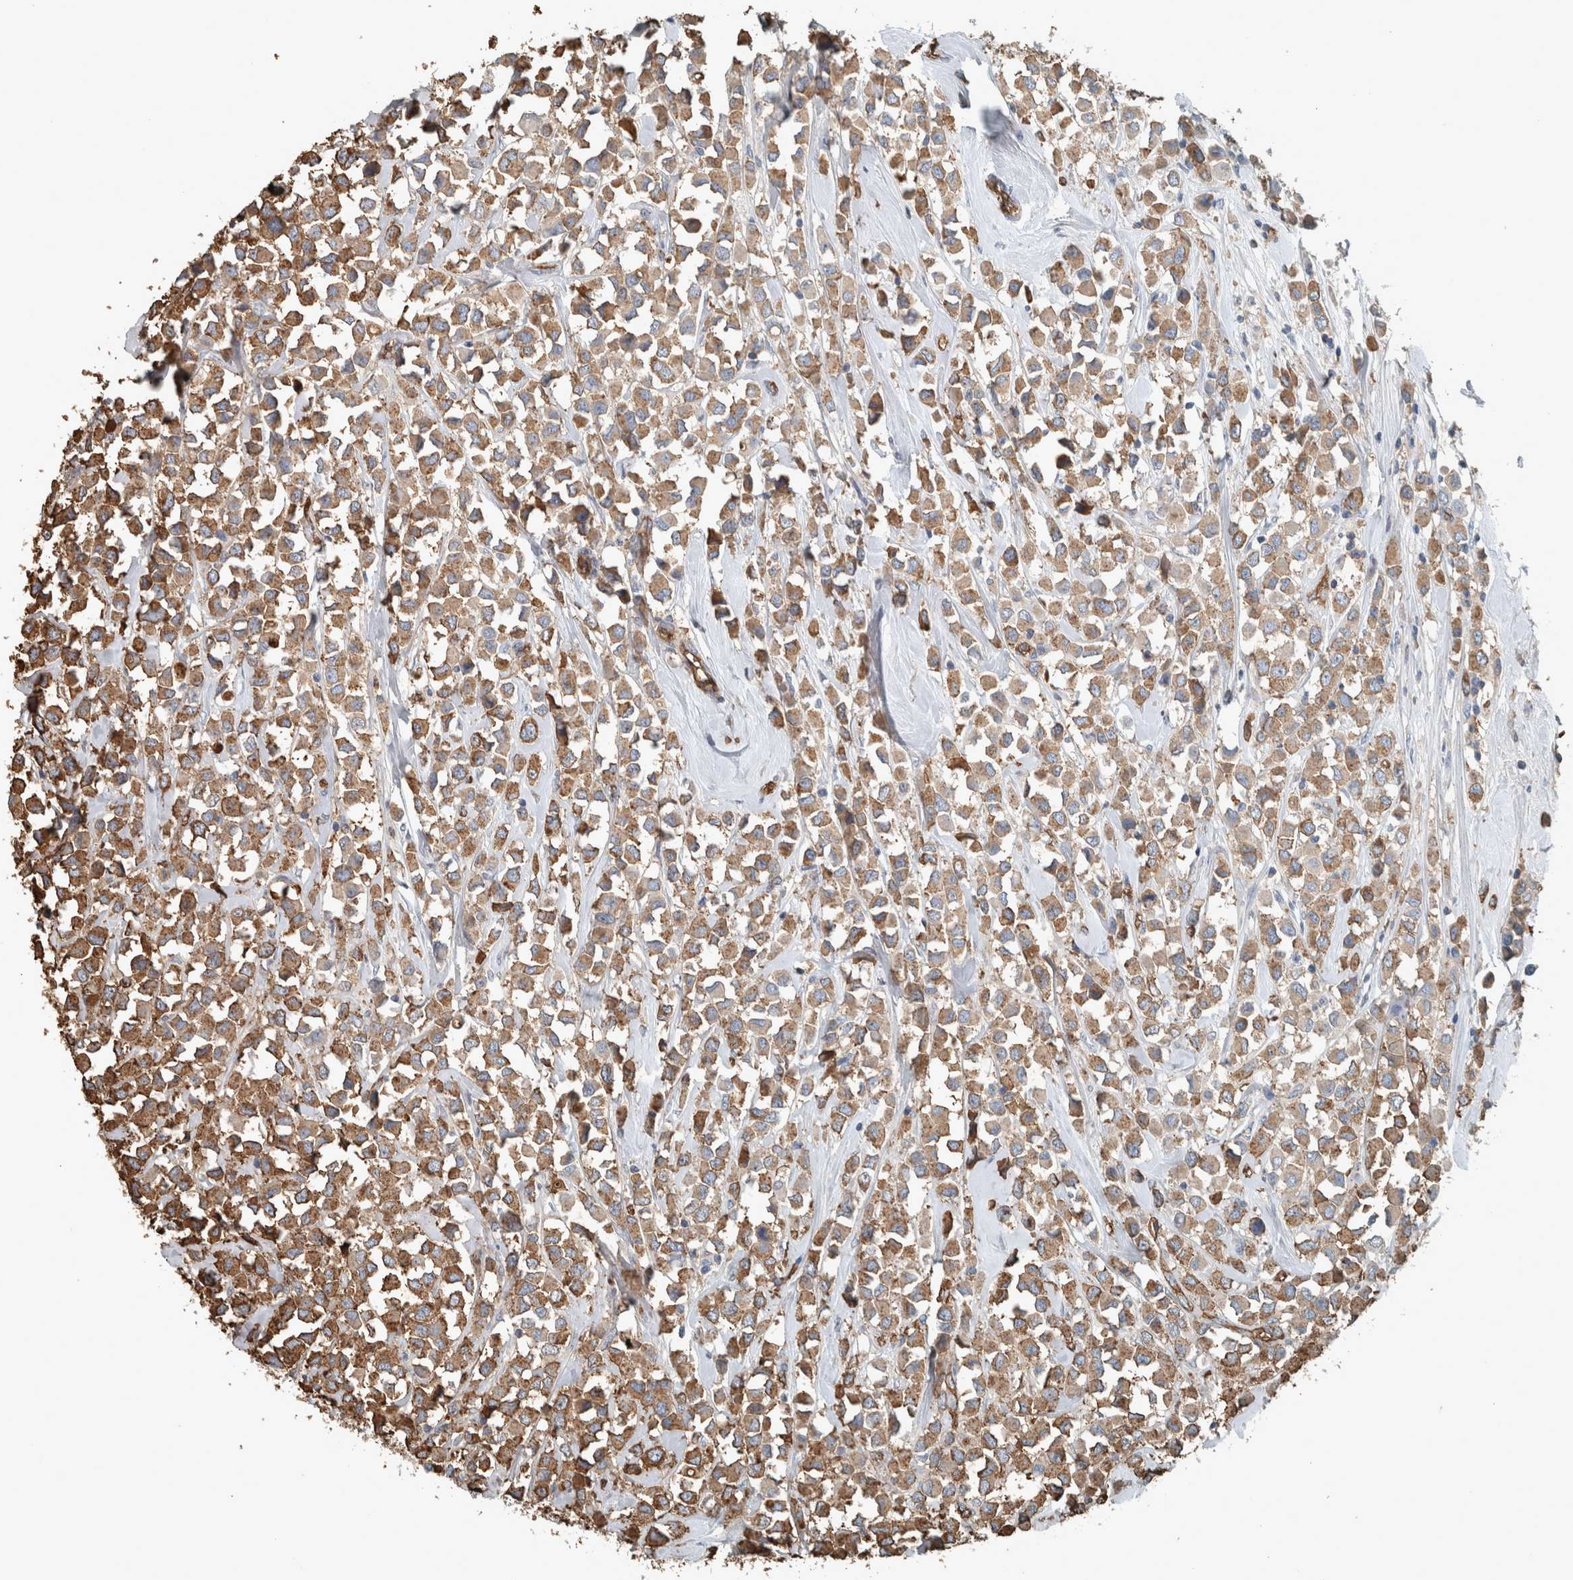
{"staining": {"intensity": "moderate", "quantity": ">75%", "location": "cytoplasmic/membranous"}, "tissue": "breast cancer", "cell_type": "Tumor cells", "image_type": "cancer", "snomed": [{"axis": "morphology", "description": "Duct carcinoma"}, {"axis": "topography", "description": "Breast"}], "caption": "IHC of human breast invasive ductal carcinoma displays medium levels of moderate cytoplasmic/membranous expression in approximately >75% of tumor cells. The staining was performed using DAB (3,3'-diaminobenzidine) to visualize the protein expression in brown, while the nuclei were stained in blue with hematoxylin (Magnification: 20x).", "gene": "LBP", "patient": {"sex": "female", "age": 61}}